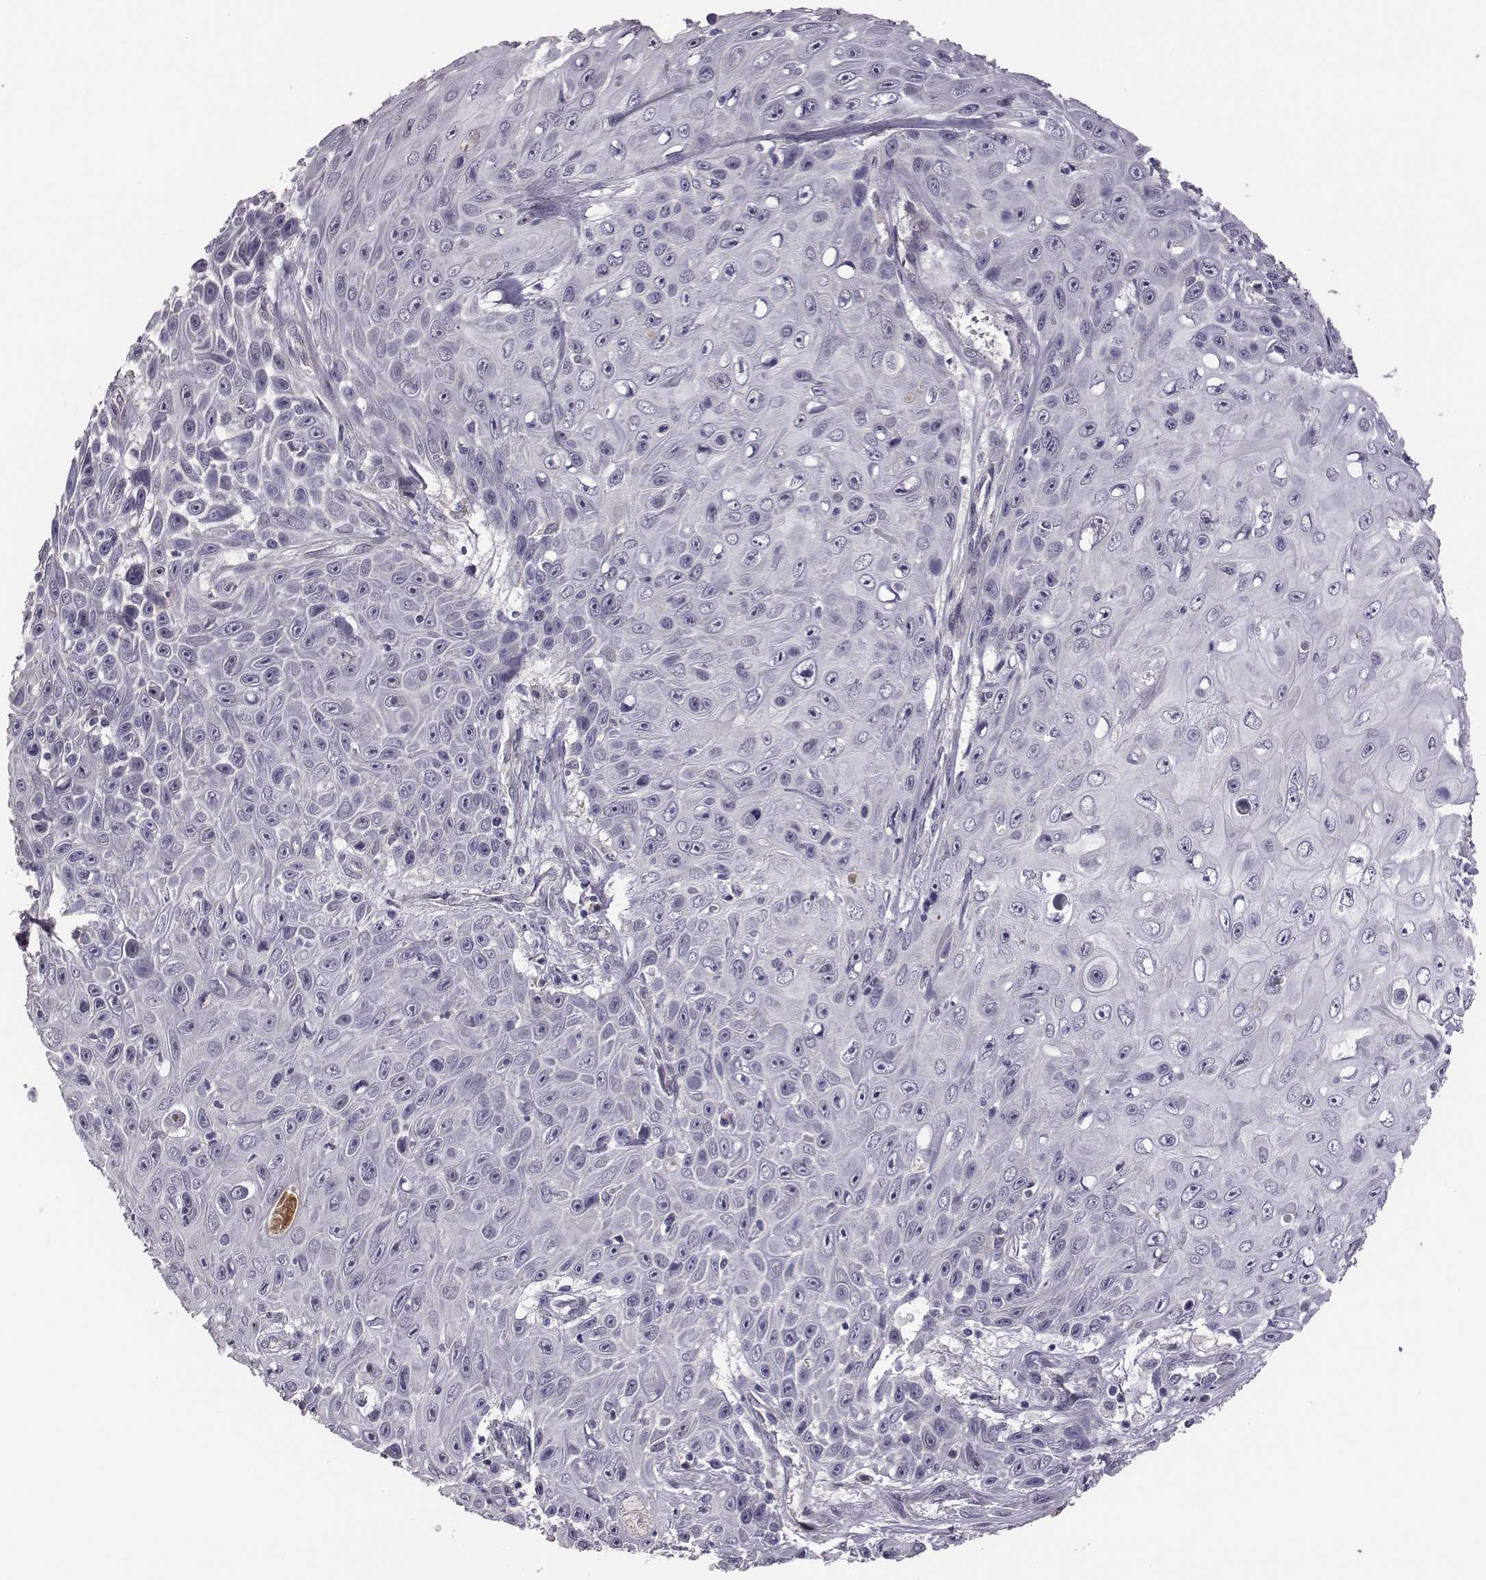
{"staining": {"intensity": "negative", "quantity": "none", "location": "none"}, "tissue": "skin cancer", "cell_type": "Tumor cells", "image_type": "cancer", "snomed": [{"axis": "morphology", "description": "Squamous cell carcinoma, NOS"}, {"axis": "topography", "description": "Skin"}], "caption": "Skin squamous cell carcinoma was stained to show a protein in brown. There is no significant expression in tumor cells.", "gene": "KMO", "patient": {"sex": "male", "age": 82}}